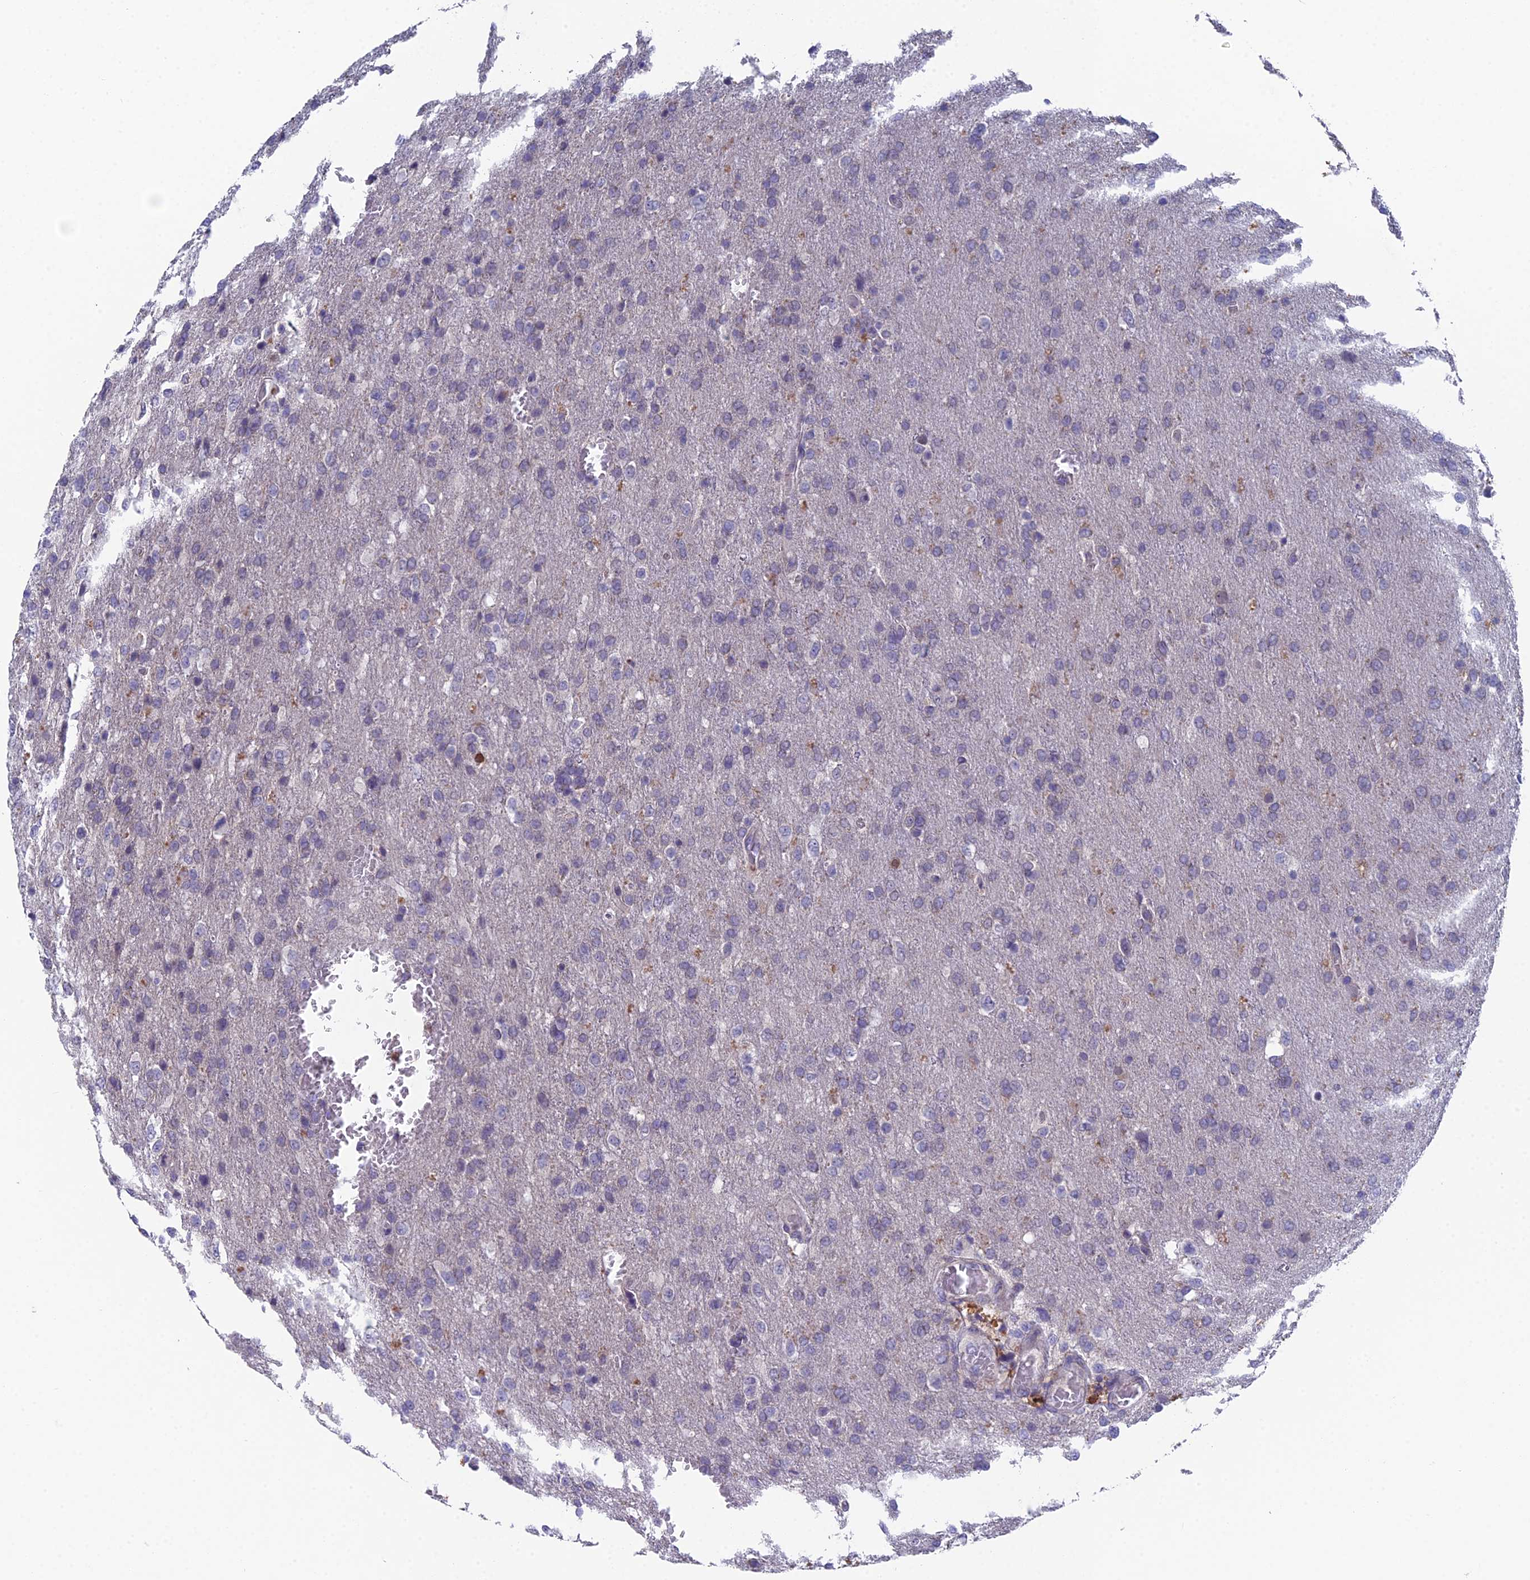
{"staining": {"intensity": "negative", "quantity": "none", "location": "none"}, "tissue": "glioma", "cell_type": "Tumor cells", "image_type": "cancer", "snomed": [{"axis": "morphology", "description": "Glioma, malignant, High grade"}, {"axis": "topography", "description": "Brain"}], "caption": "Tumor cells show no significant protein staining in malignant glioma (high-grade). (DAB immunohistochemistry visualized using brightfield microscopy, high magnification).", "gene": "GALK2", "patient": {"sex": "female", "age": 74}}